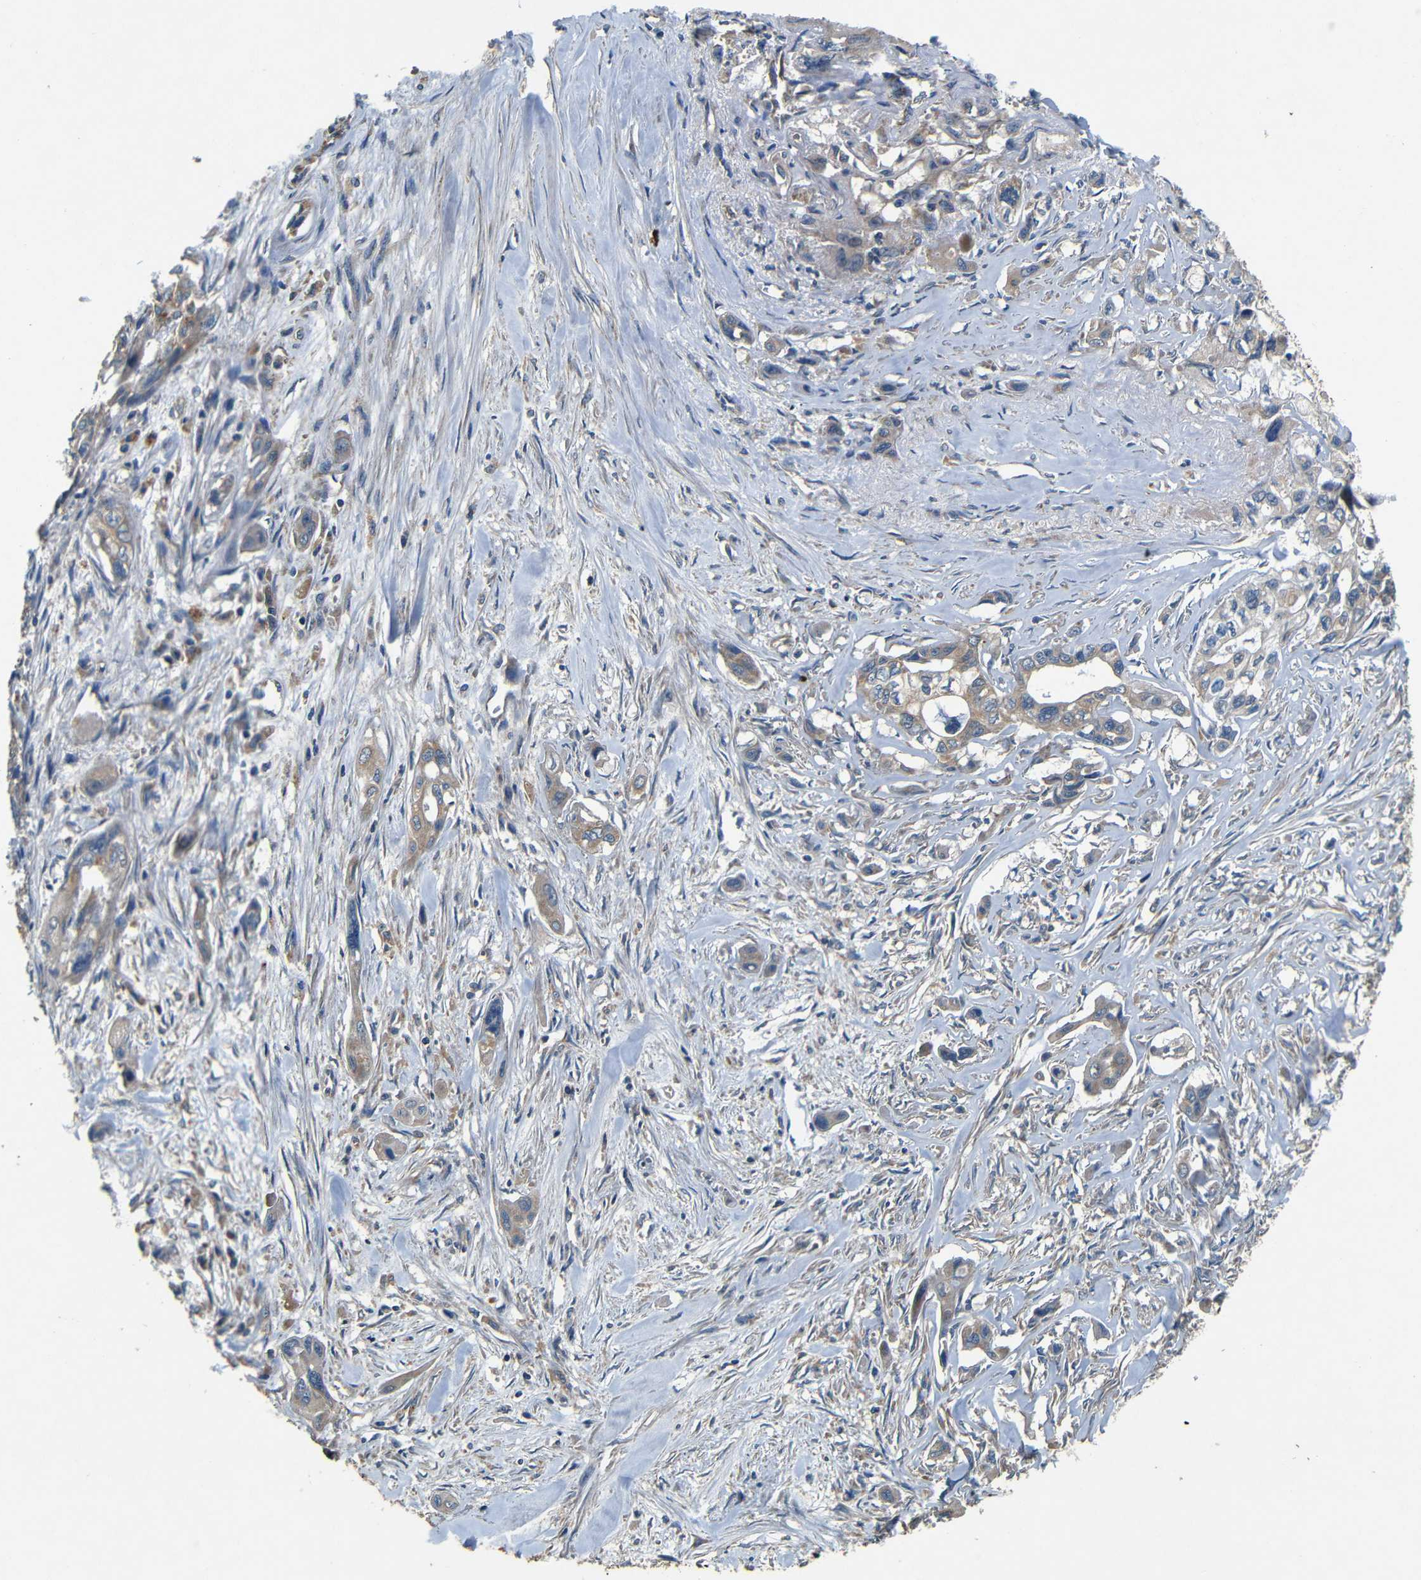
{"staining": {"intensity": "weak", "quantity": ">75%", "location": "cytoplasmic/membranous"}, "tissue": "pancreatic cancer", "cell_type": "Tumor cells", "image_type": "cancer", "snomed": [{"axis": "morphology", "description": "Adenocarcinoma, NOS"}, {"axis": "topography", "description": "Pancreas"}], "caption": "Immunohistochemical staining of pancreatic cancer (adenocarcinoma) shows low levels of weak cytoplasmic/membranous positivity in about >75% of tumor cells.", "gene": "MTX1", "patient": {"sex": "male", "age": 73}}